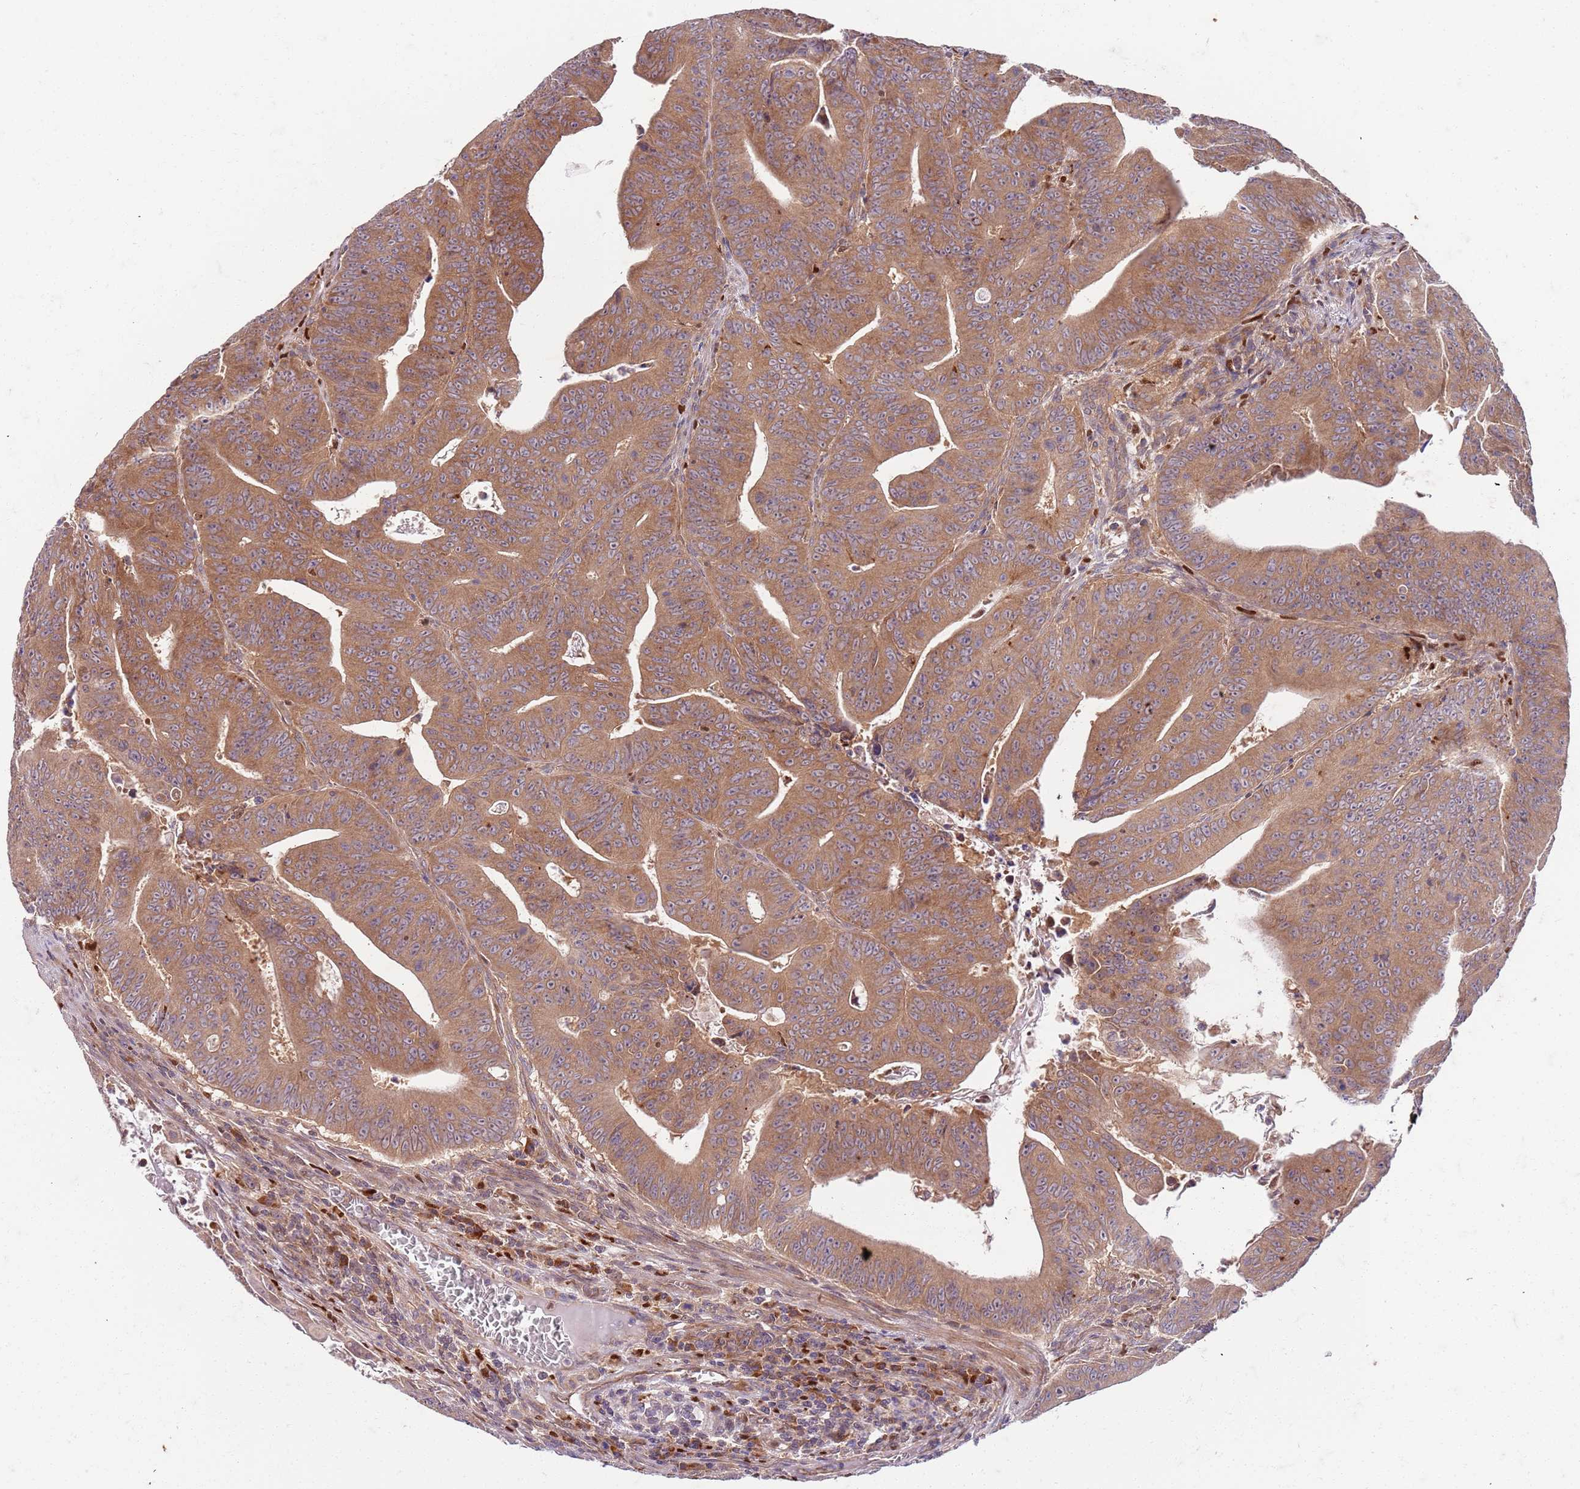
{"staining": {"intensity": "moderate", "quantity": ">75%", "location": "cytoplasmic/membranous"}, "tissue": "colorectal cancer", "cell_type": "Tumor cells", "image_type": "cancer", "snomed": [{"axis": "morphology", "description": "Adenocarcinoma, NOS"}, {"axis": "topography", "description": "Rectum"}], "caption": "Immunohistochemical staining of human colorectal adenocarcinoma exhibits moderate cytoplasmic/membranous protein positivity in about >75% of tumor cells.", "gene": "OSBP", "patient": {"sex": "female", "age": 75}}